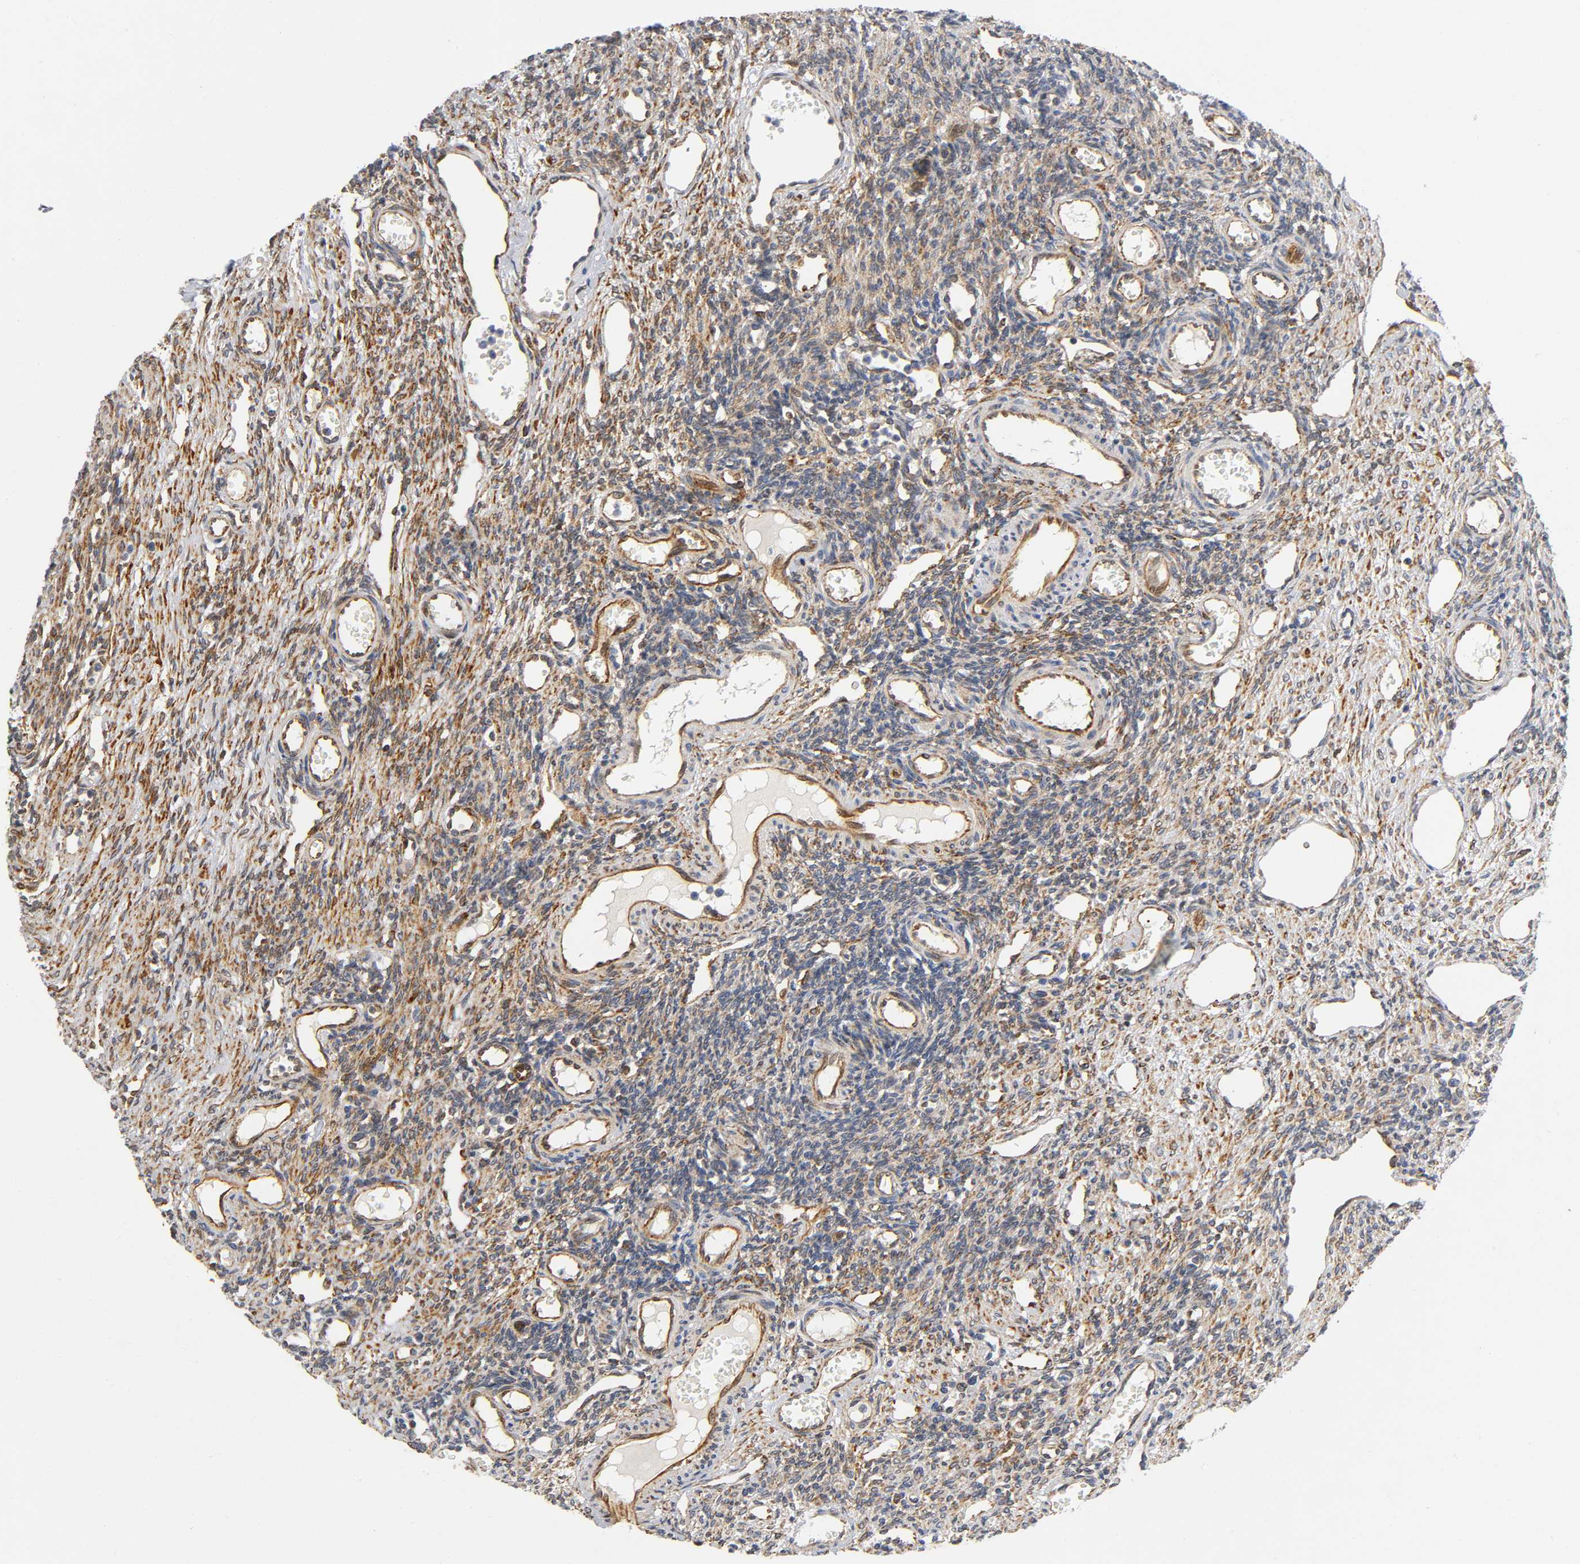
{"staining": {"intensity": "moderate", "quantity": "25%-75%", "location": "cytoplasmic/membranous"}, "tissue": "ovary", "cell_type": "Ovarian stroma cells", "image_type": "normal", "snomed": [{"axis": "morphology", "description": "Normal tissue, NOS"}, {"axis": "topography", "description": "Ovary"}], "caption": "The histopathology image shows staining of unremarkable ovary, revealing moderate cytoplasmic/membranous protein positivity (brown color) within ovarian stroma cells.", "gene": "SOS2", "patient": {"sex": "female", "age": 33}}